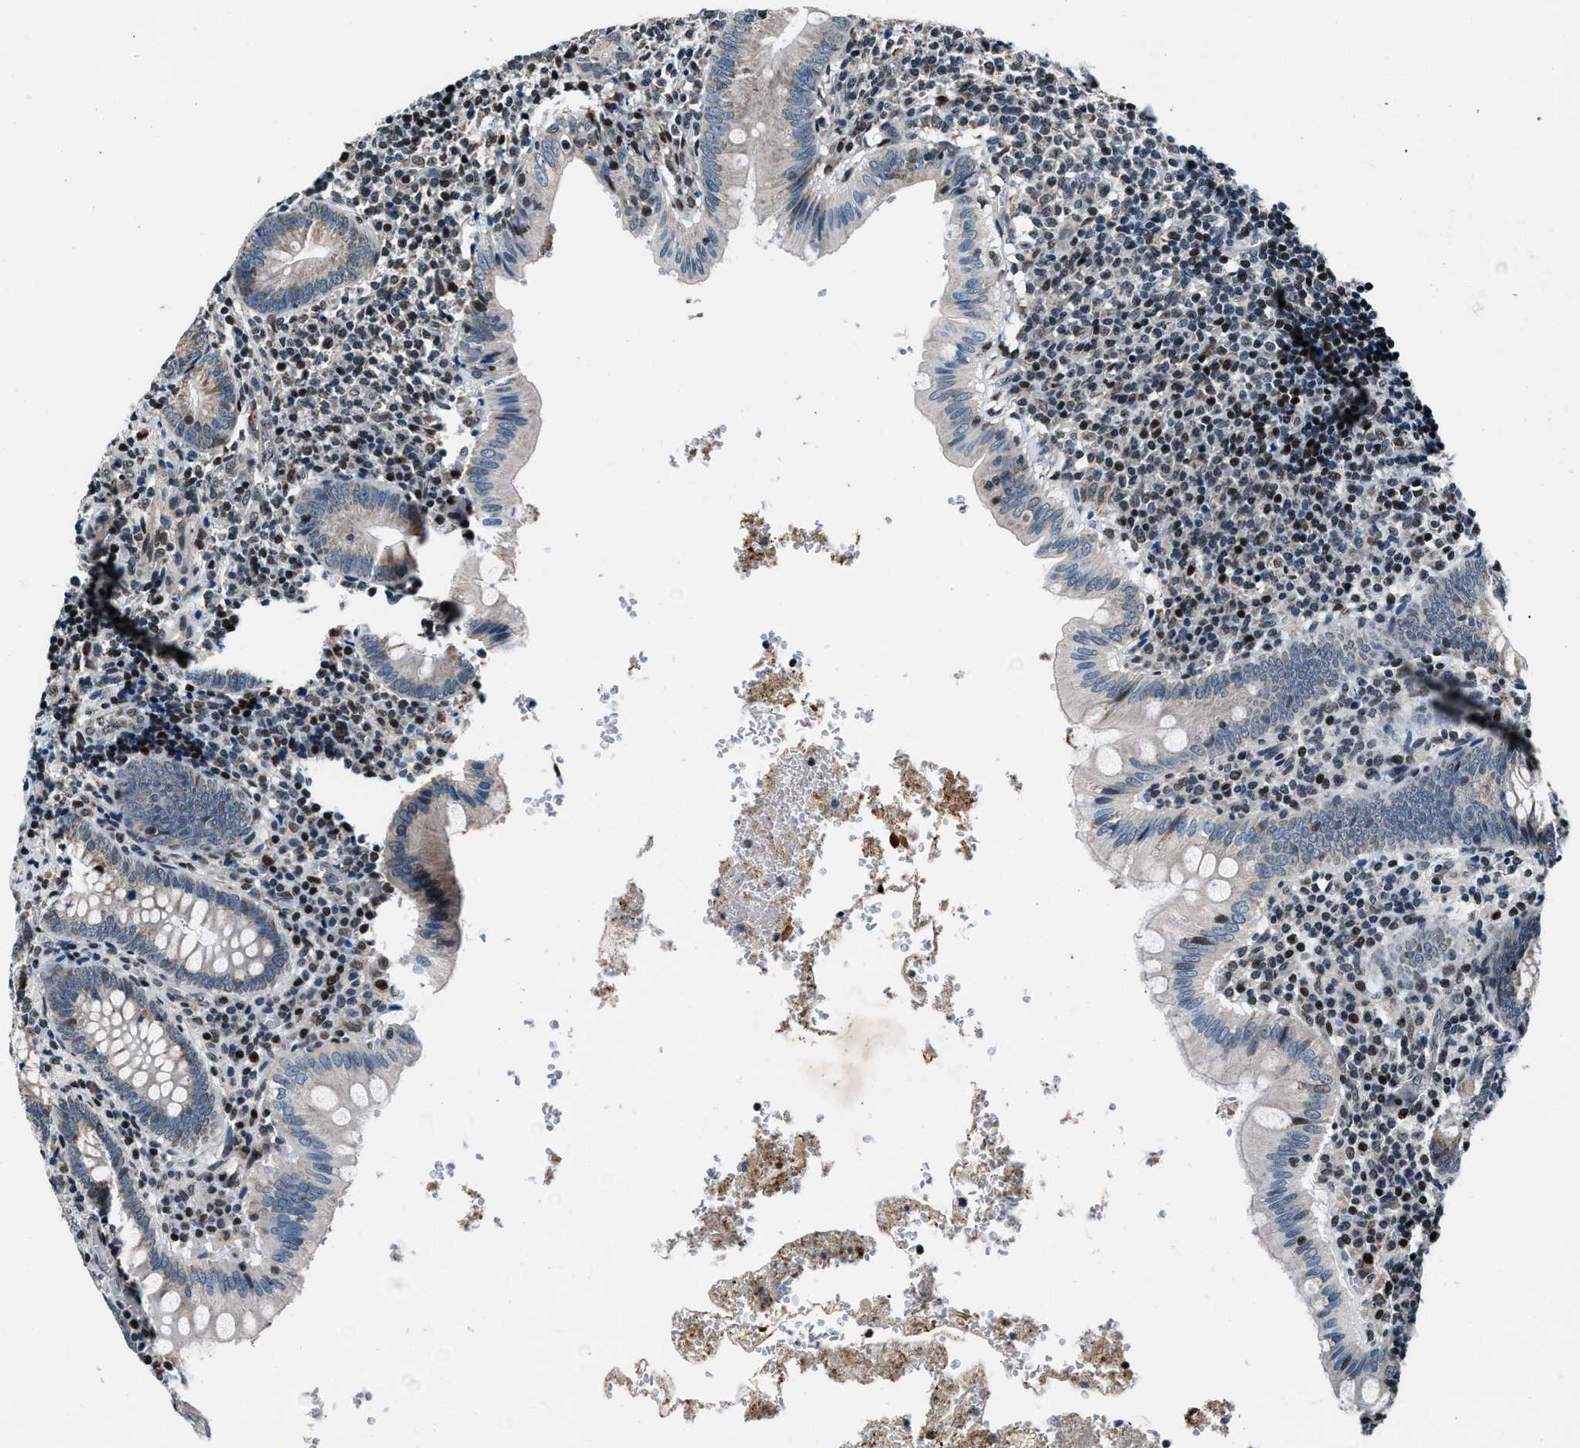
{"staining": {"intensity": "moderate", "quantity": "25%-75%", "location": "cytoplasmic/membranous"}, "tissue": "appendix", "cell_type": "Glandular cells", "image_type": "normal", "snomed": [{"axis": "morphology", "description": "Normal tissue, NOS"}, {"axis": "topography", "description": "Appendix"}], "caption": "Immunohistochemical staining of normal appendix demonstrates medium levels of moderate cytoplasmic/membranous expression in approximately 25%-75% of glandular cells. The staining was performed using DAB (3,3'-diaminobenzidine) to visualize the protein expression in brown, while the nuclei were stained in blue with hematoxylin (Magnification: 20x).", "gene": "PRRC2B", "patient": {"sex": "male", "age": 8}}